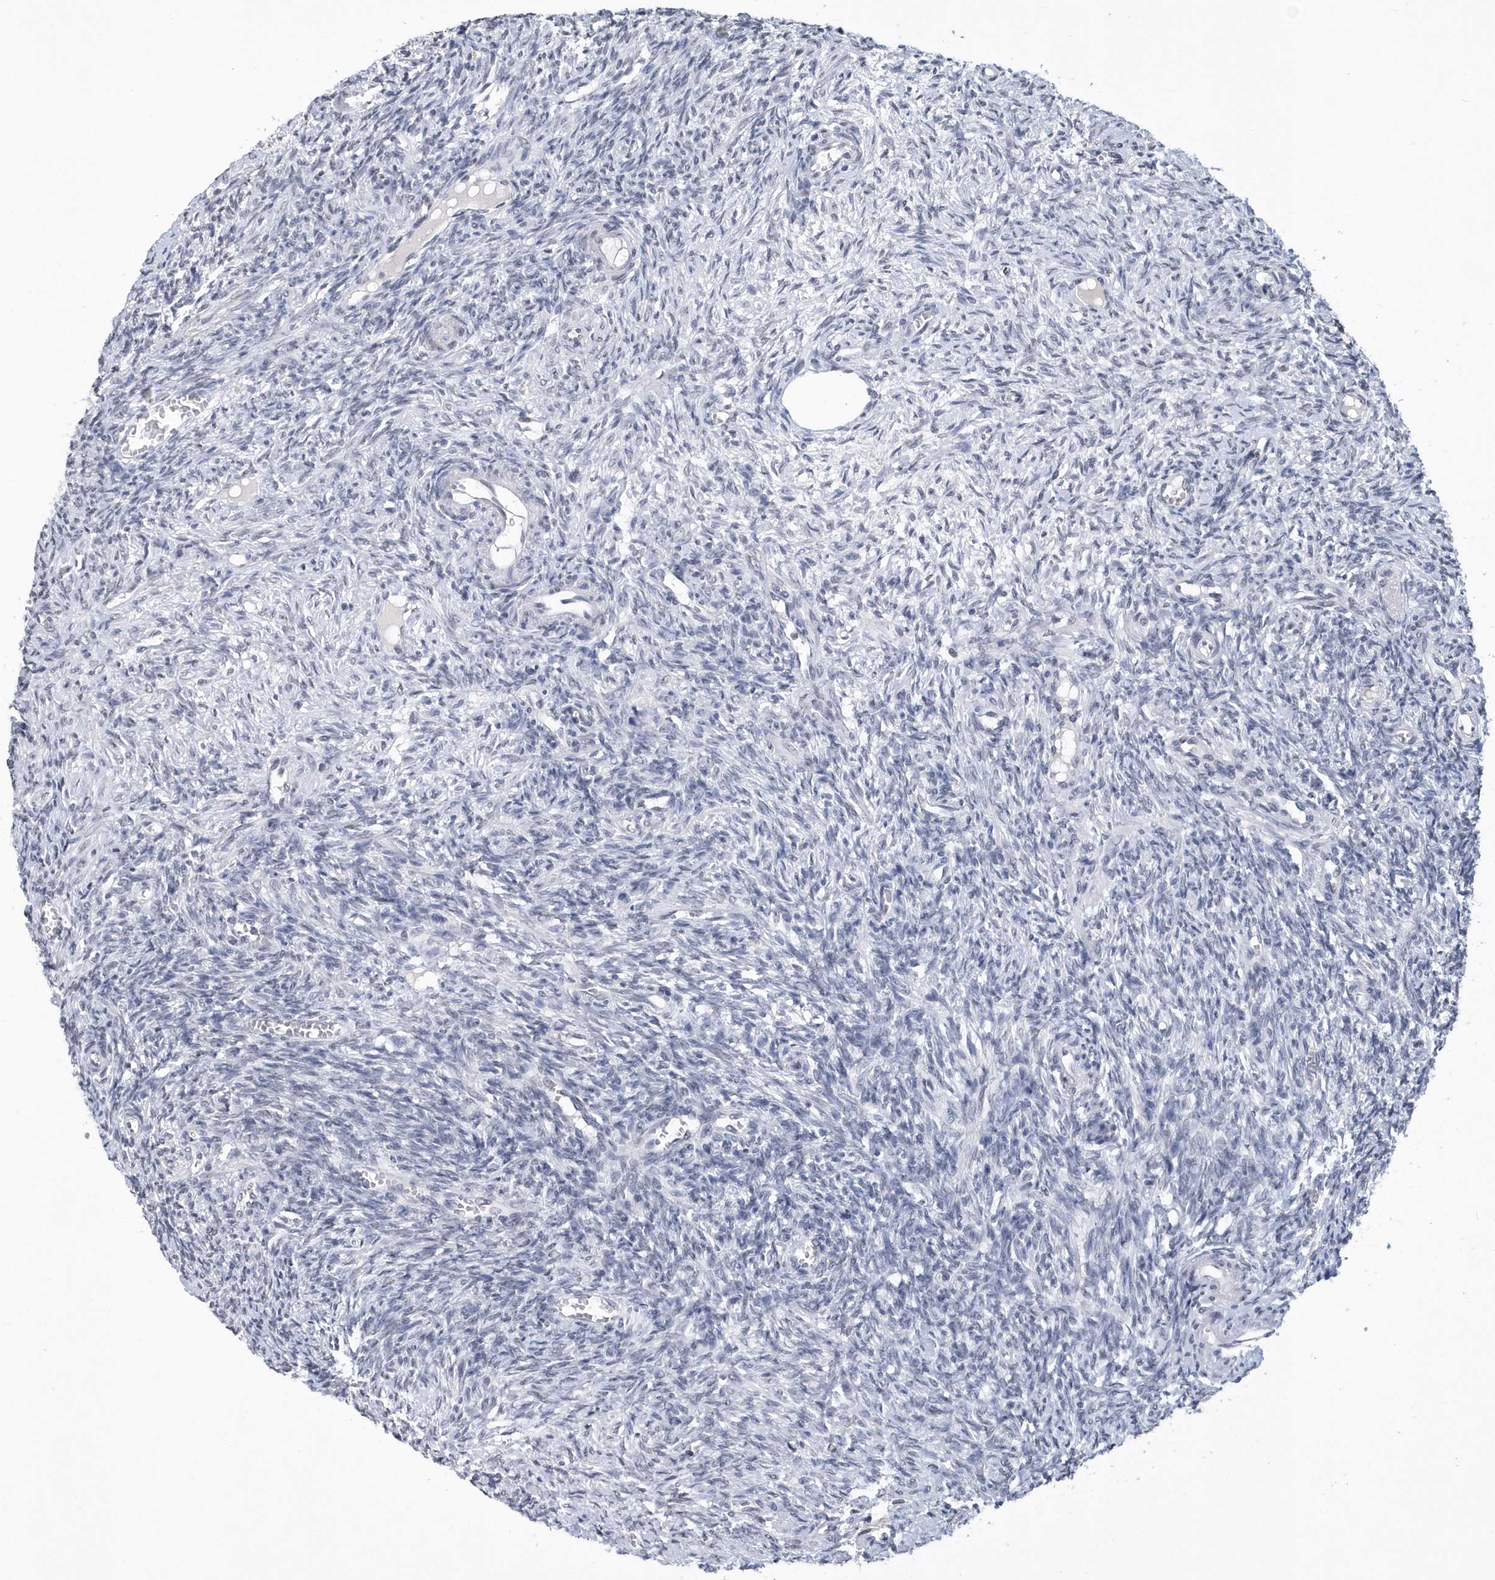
{"staining": {"intensity": "negative", "quantity": "none", "location": "none"}, "tissue": "ovary", "cell_type": "Ovarian stroma cells", "image_type": "normal", "snomed": [{"axis": "morphology", "description": "Normal tissue, NOS"}, {"axis": "topography", "description": "Ovary"}], "caption": "High magnification brightfield microscopy of unremarkable ovary stained with DAB (brown) and counterstained with hematoxylin (blue): ovarian stroma cells show no significant positivity.", "gene": "VWA5B2", "patient": {"sex": "female", "age": 27}}